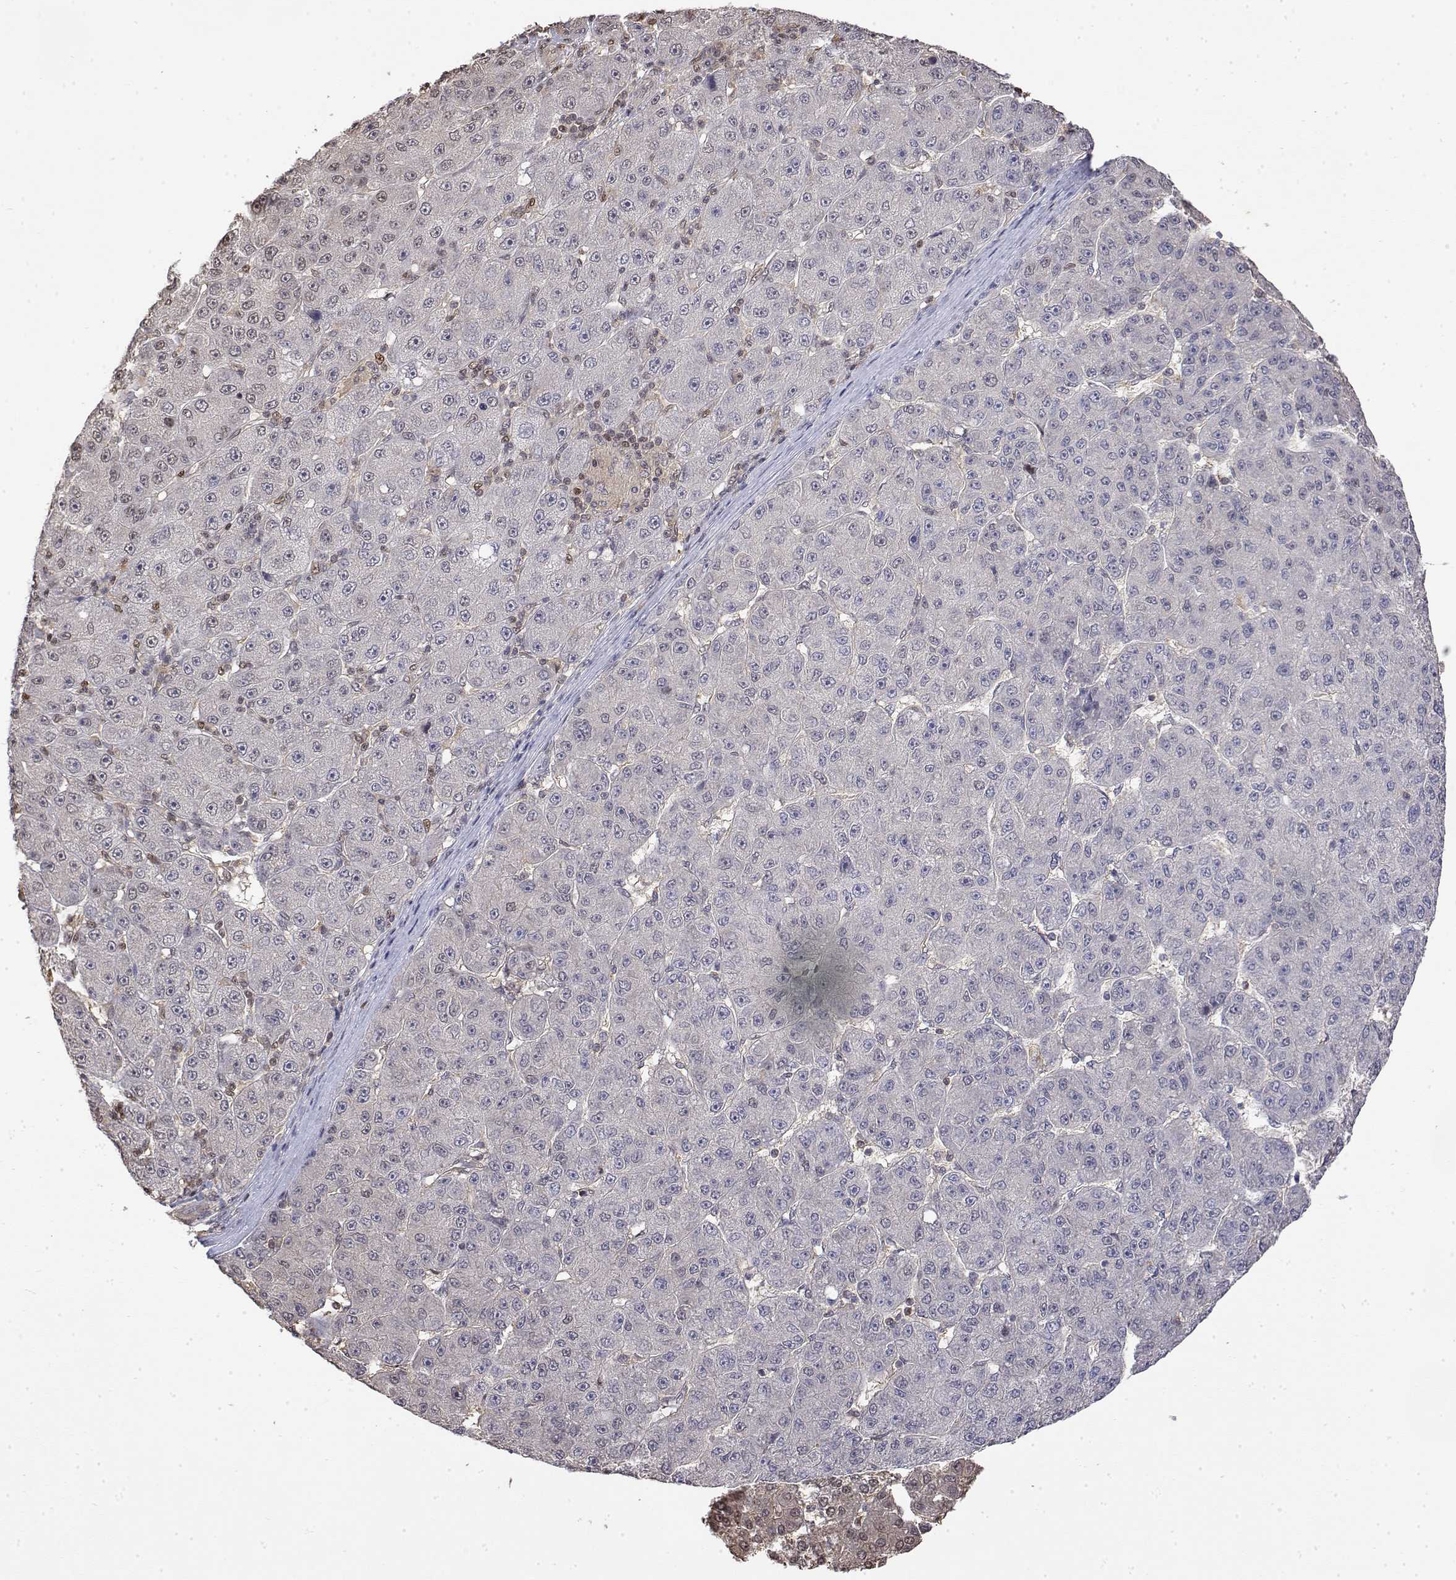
{"staining": {"intensity": "negative", "quantity": "none", "location": "none"}, "tissue": "liver cancer", "cell_type": "Tumor cells", "image_type": "cancer", "snomed": [{"axis": "morphology", "description": "Carcinoma, Hepatocellular, NOS"}, {"axis": "topography", "description": "Liver"}], "caption": "IHC histopathology image of human liver cancer stained for a protein (brown), which reveals no positivity in tumor cells.", "gene": "TPI1", "patient": {"sex": "male", "age": 67}}